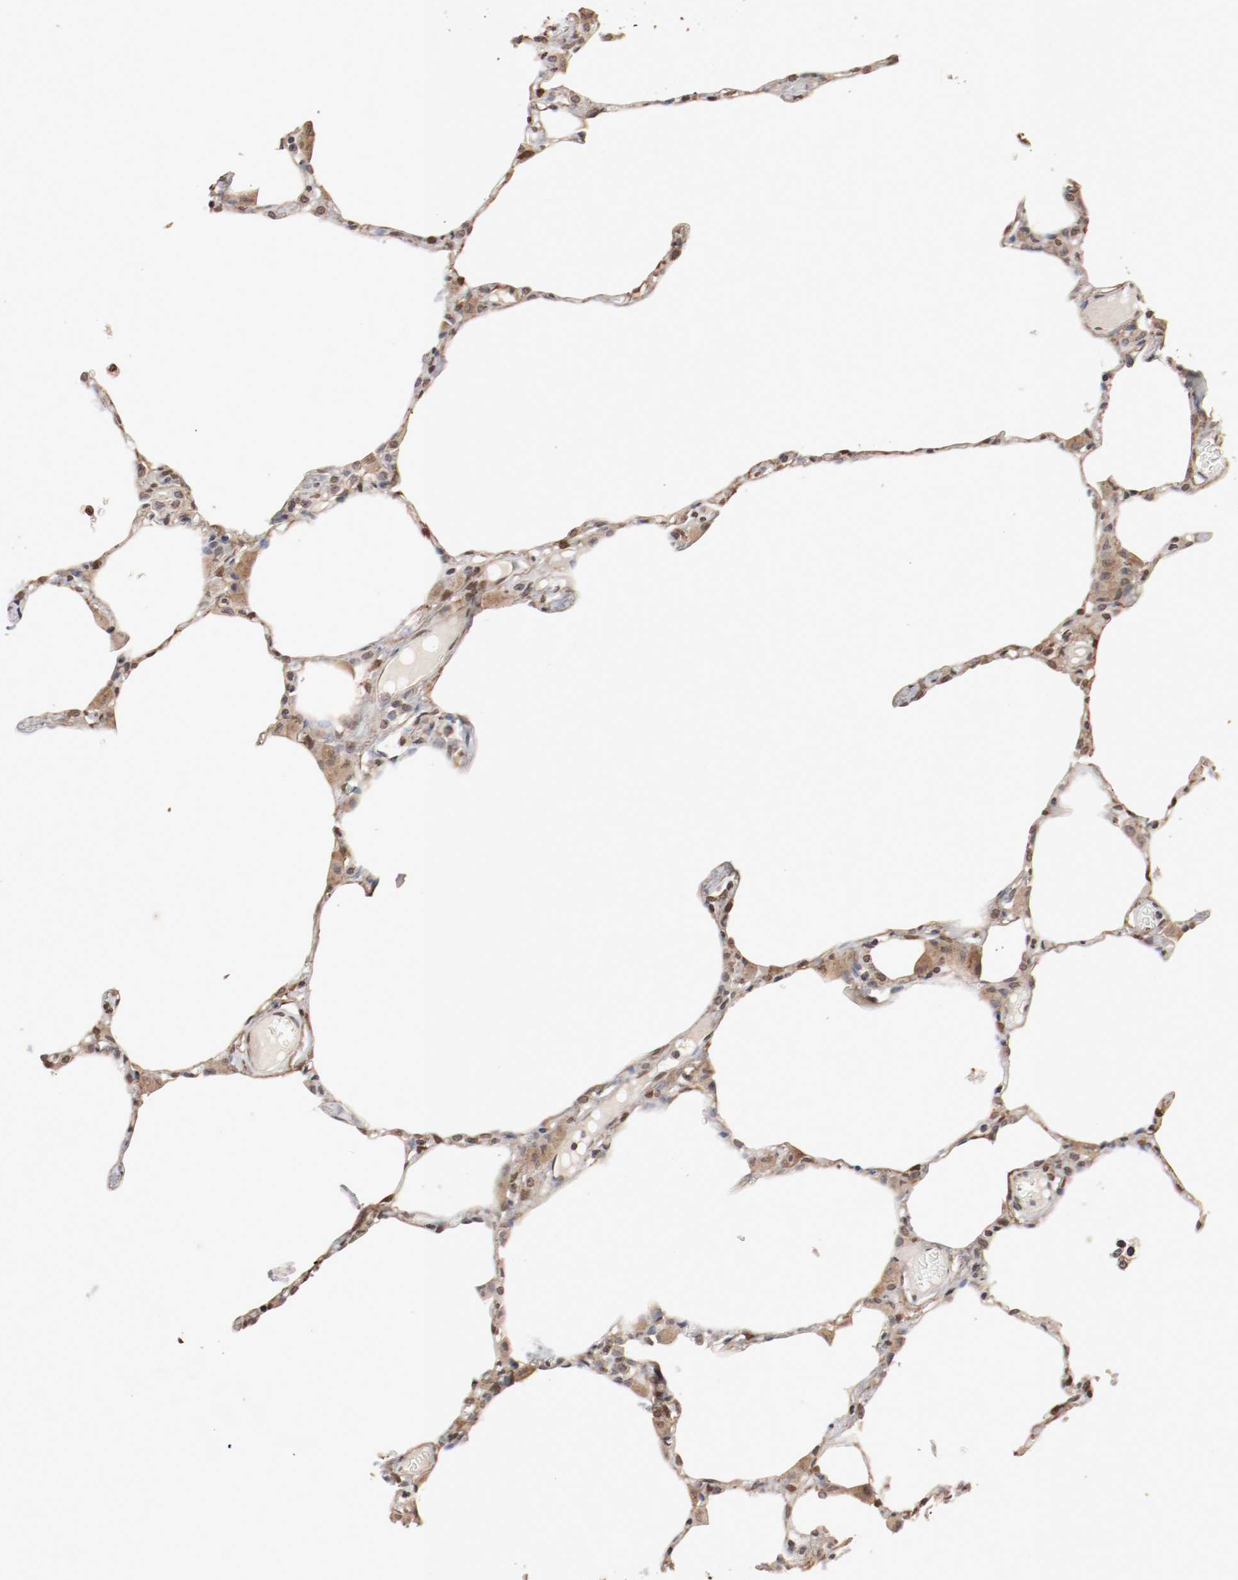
{"staining": {"intensity": "weak", "quantity": "25%-75%", "location": "cytoplasmic/membranous,nuclear"}, "tissue": "lung", "cell_type": "Alveolar cells", "image_type": "normal", "snomed": [{"axis": "morphology", "description": "Normal tissue, NOS"}, {"axis": "topography", "description": "Lung"}], "caption": "High-magnification brightfield microscopy of unremarkable lung stained with DAB (3,3'-diaminobenzidine) (brown) and counterstained with hematoxylin (blue). alveolar cells exhibit weak cytoplasmic/membranous,nuclear expression is identified in approximately25%-75% of cells. (IHC, brightfield microscopy, high magnification).", "gene": "WASL", "patient": {"sex": "female", "age": 49}}